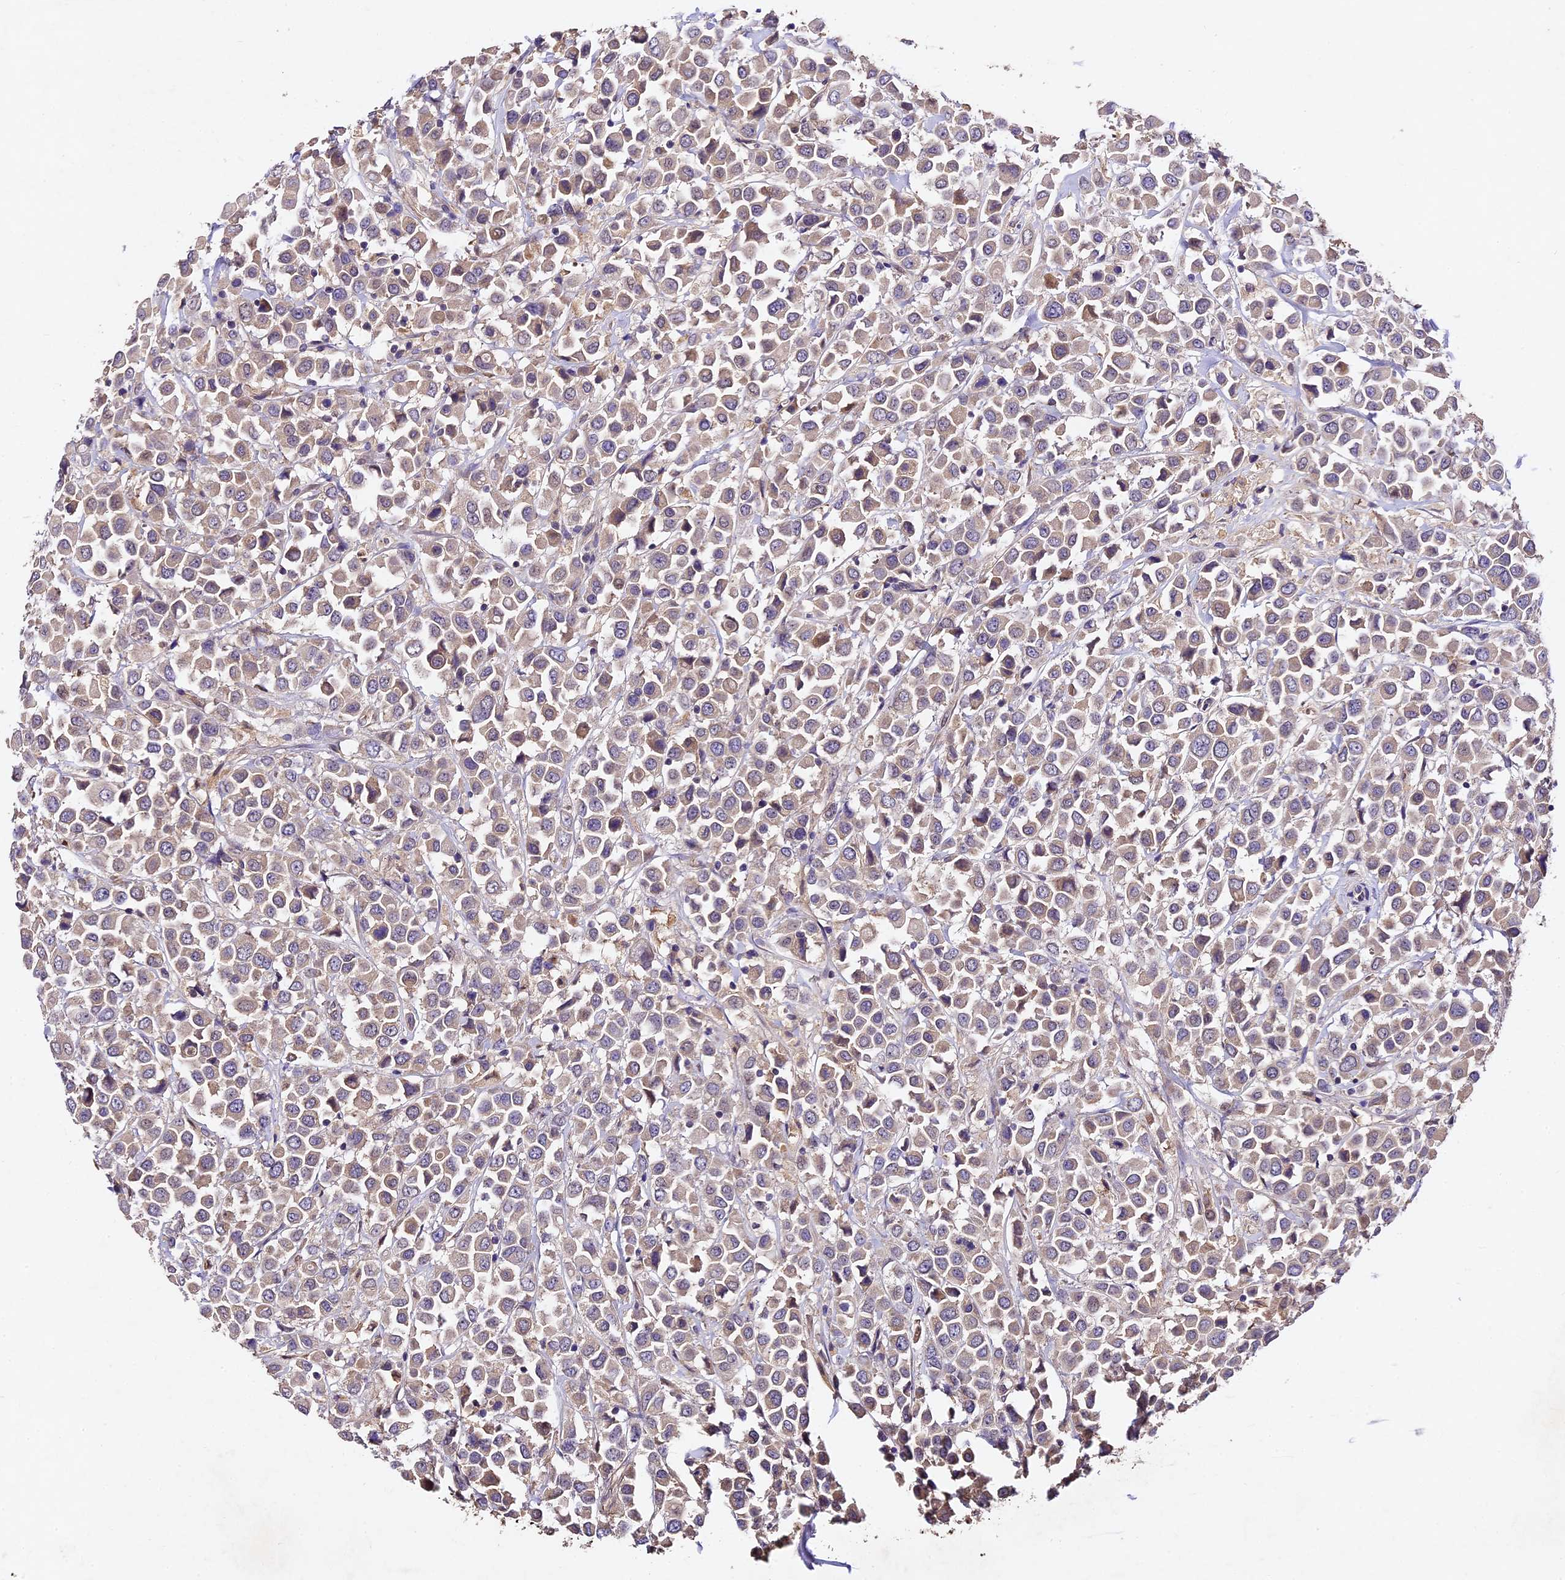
{"staining": {"intensity": "weak", "quantity": "25%-75%", "location": "cytoplasmic/membranous"}, "tissue": "breast cancer", "cell_type": "Tumor cells", "image_type": "cancer", "snomed": [{"axis": "morphology", "description": "Duct carcinoma"}, {"axis": "topography", "description": "Breast"}], "caption": "Breast cancer tissue displays weak cytoplasmic/membranous expression in about 25%-75% of tumor cells (DAB (3,3'-diaminobenzidine) IHC with brightfield microscopy, high magnification).", "gene": "TMEM39B", "patient": {"sex": "female", "age": 61}}